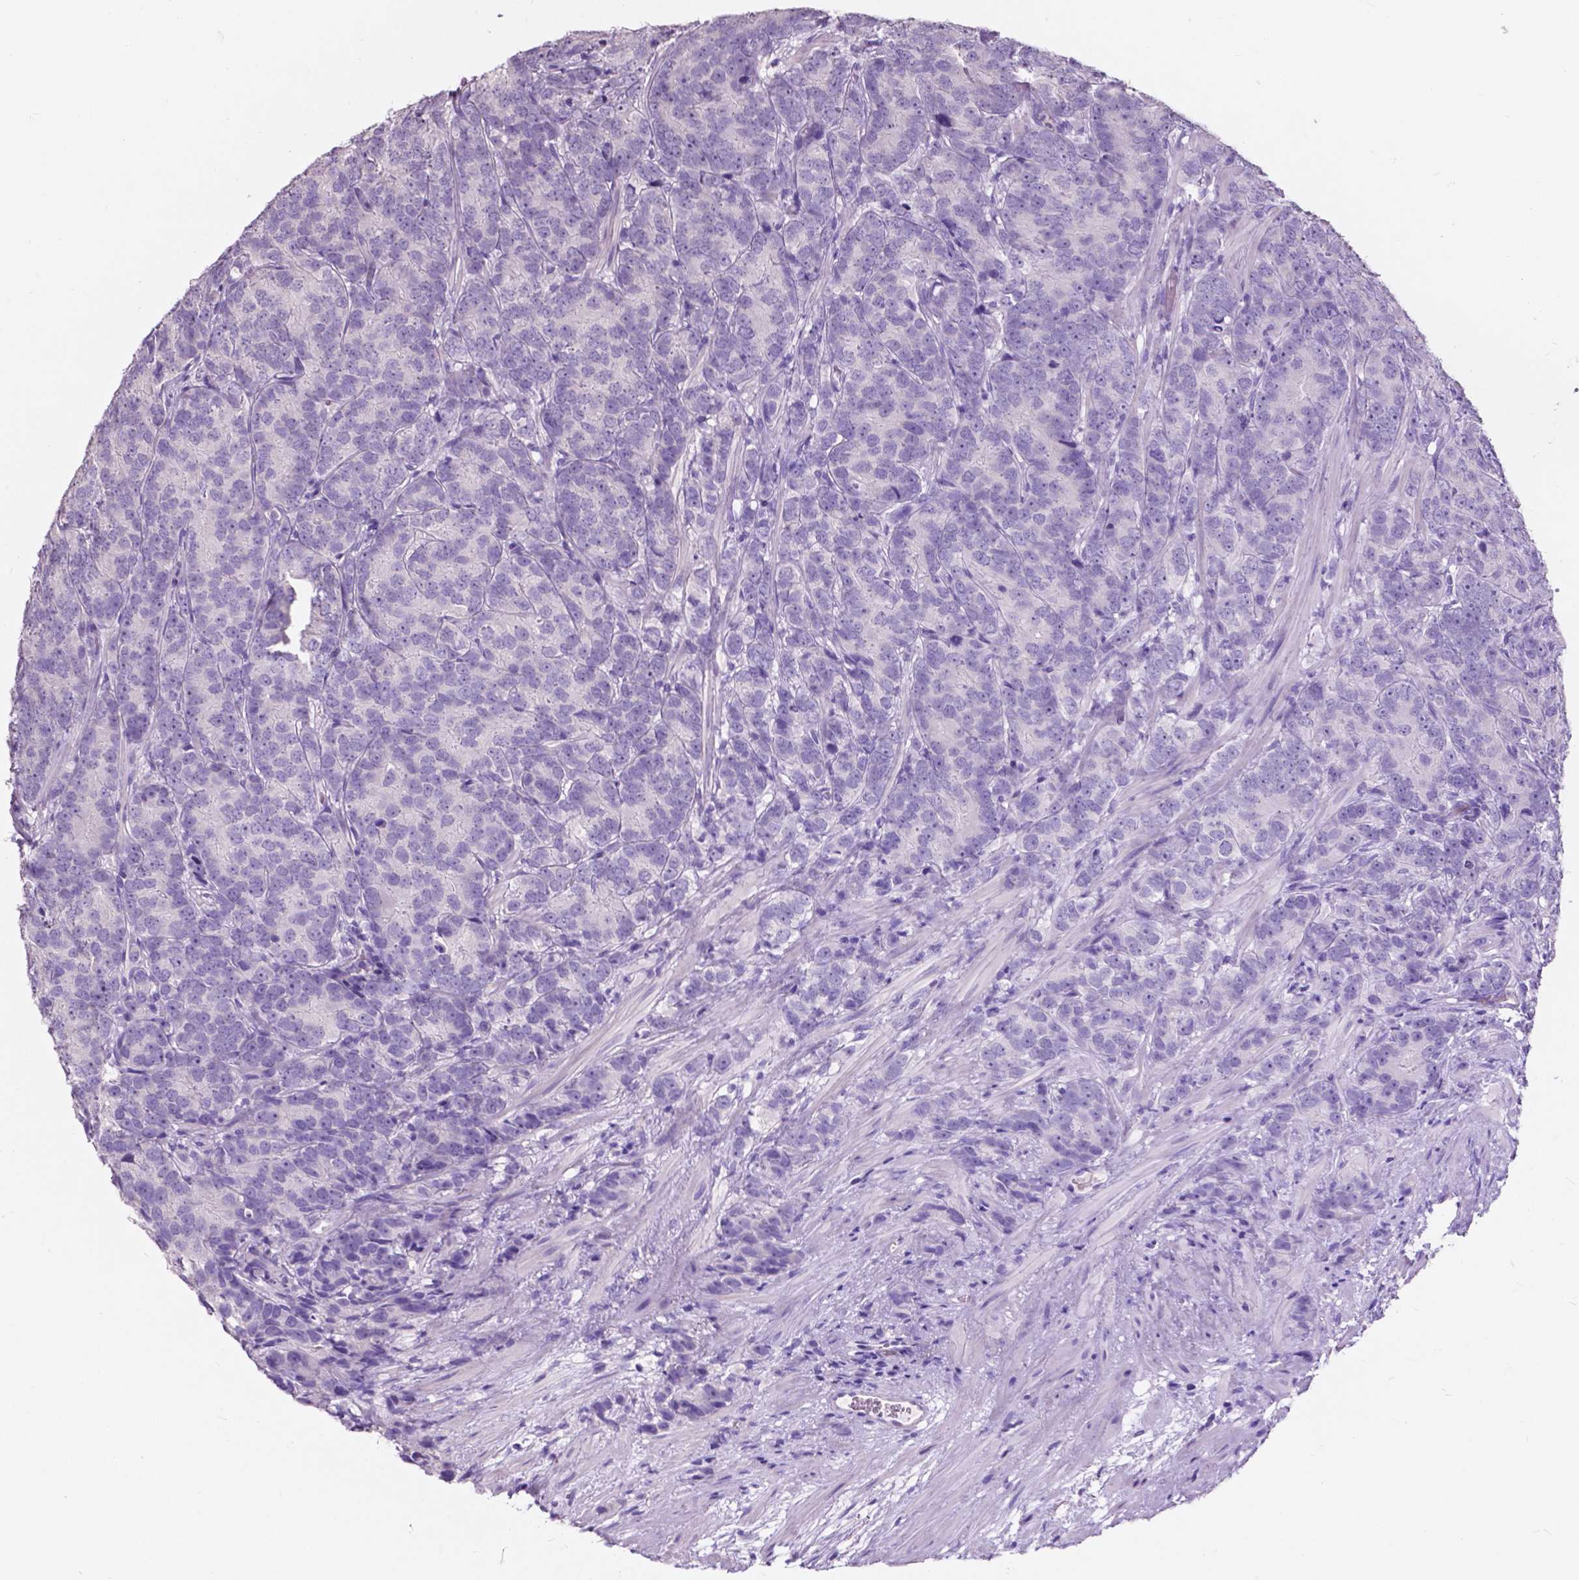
{"staining": {"intensity": "negative", "quantity": "none", "location": "none"}, "tissue": "prostate cancer", "cell_type": "Tumor cells", "image_type": "cancer", "snomed": [{"axis": "morphology", "description": "Adenocarcinoma, High grade"}, {"axis": "topography", "description": "Prostate"}], "caption": "A photomicrograph of prostate cancer (adenocarcinoma (high-grade)) stained for a protein displays no brown staining in tumor cells. Brightfield microscopy of immunohistochemistry (IHC) stained with DAB (brown) and hematoxylin (blue), captured at high magnification.", "gene": "PLSCR1", "patient": {"sex": "male", "age": 90}}